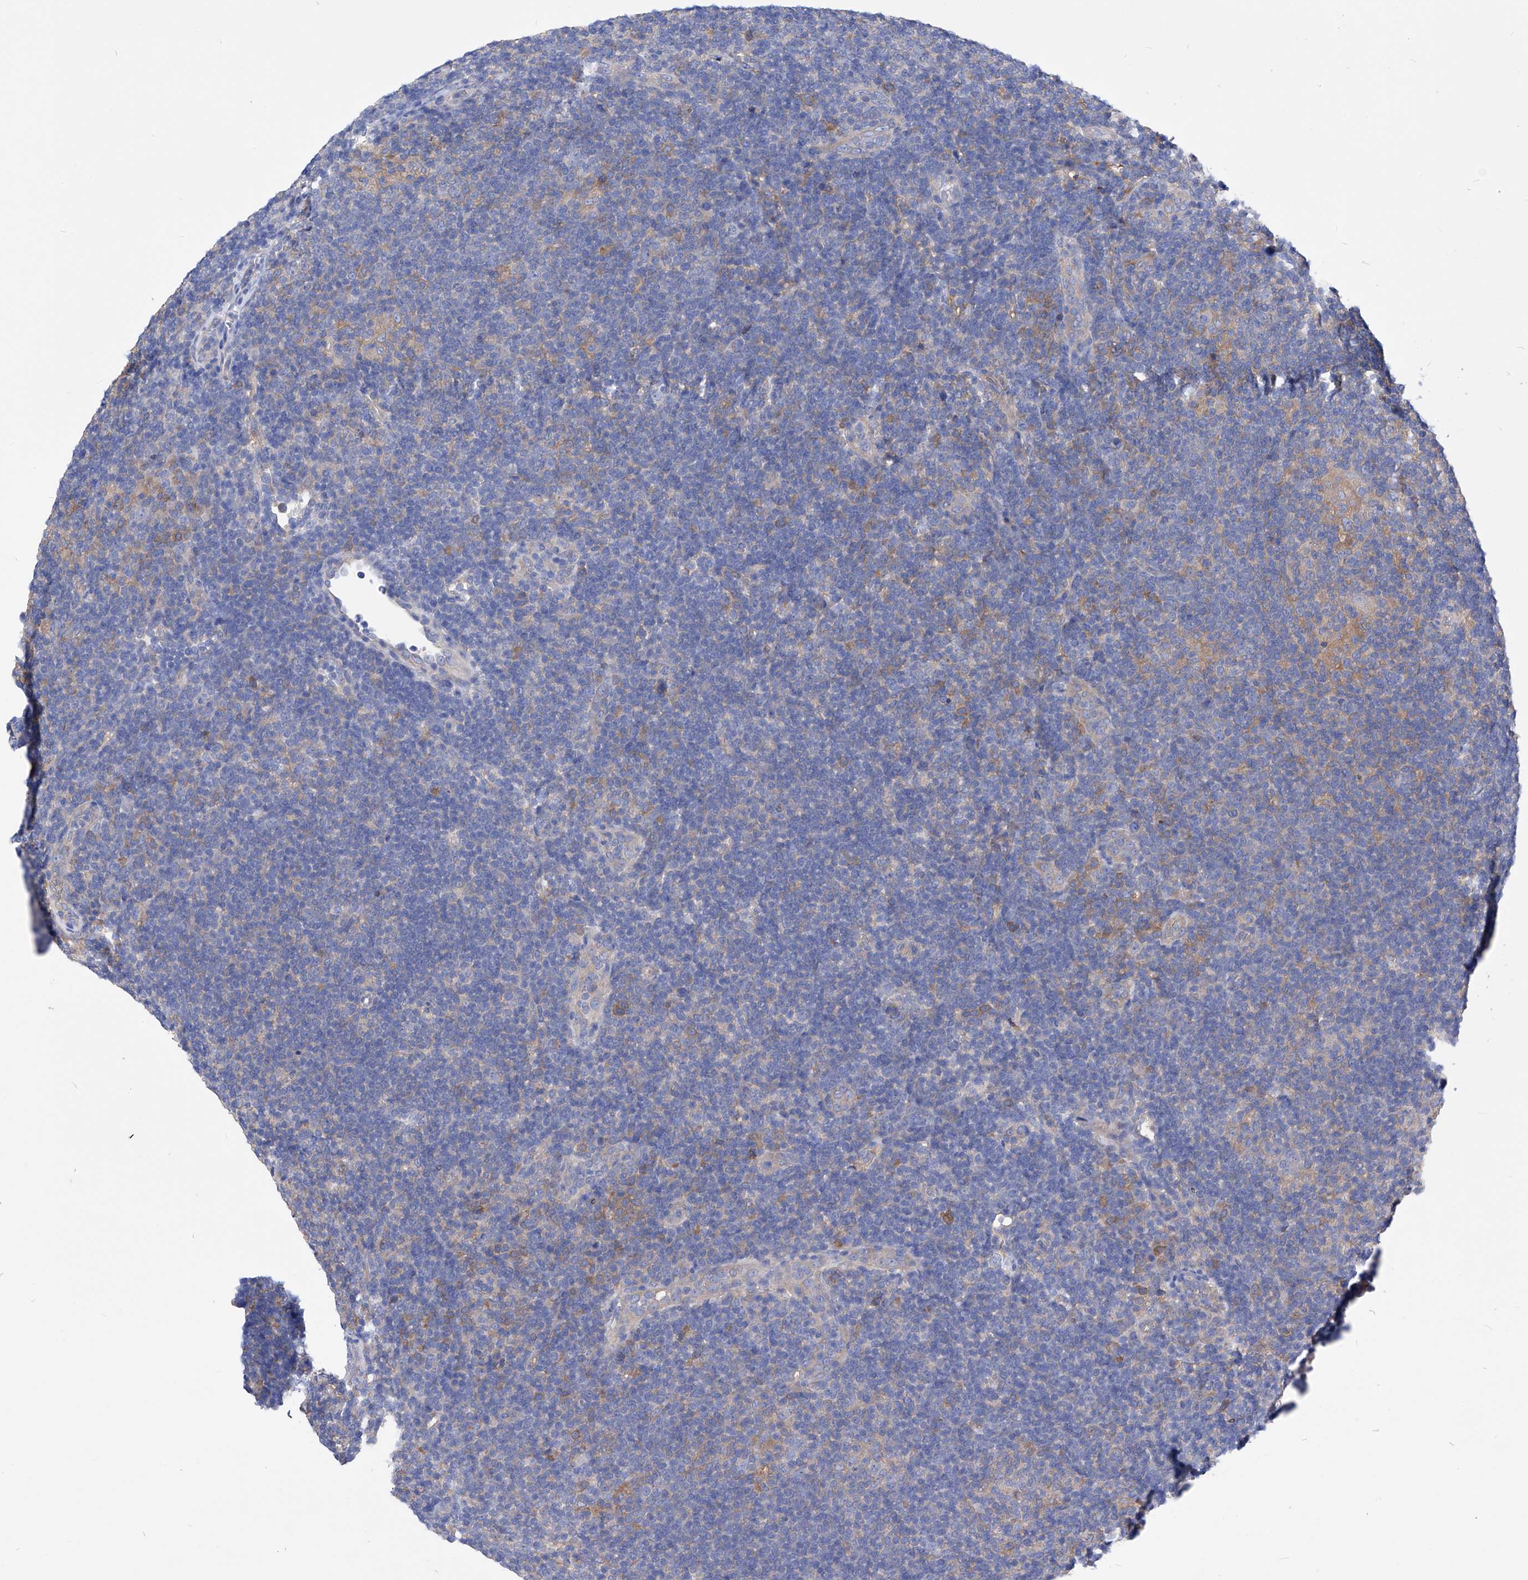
{"staining": {"intensity": "negative", "quantity": "none", "location": "none"}, "tissue": "lymphoma", "cell_type": "Tumor cells", "image_type": "cancer", "snomed": [{"axis": "morphology", "description": "Hodgkin's disease, NOS"}, {"axis": "topography", "description": "Lymph node"}], "caption": "Hodgkin's disease stained for a protein using immunohistochemistry (IHC) displays no expression tumor cells.", "gene": "XPNPEP1", "patient": {"sex": "female", "age": 57}}